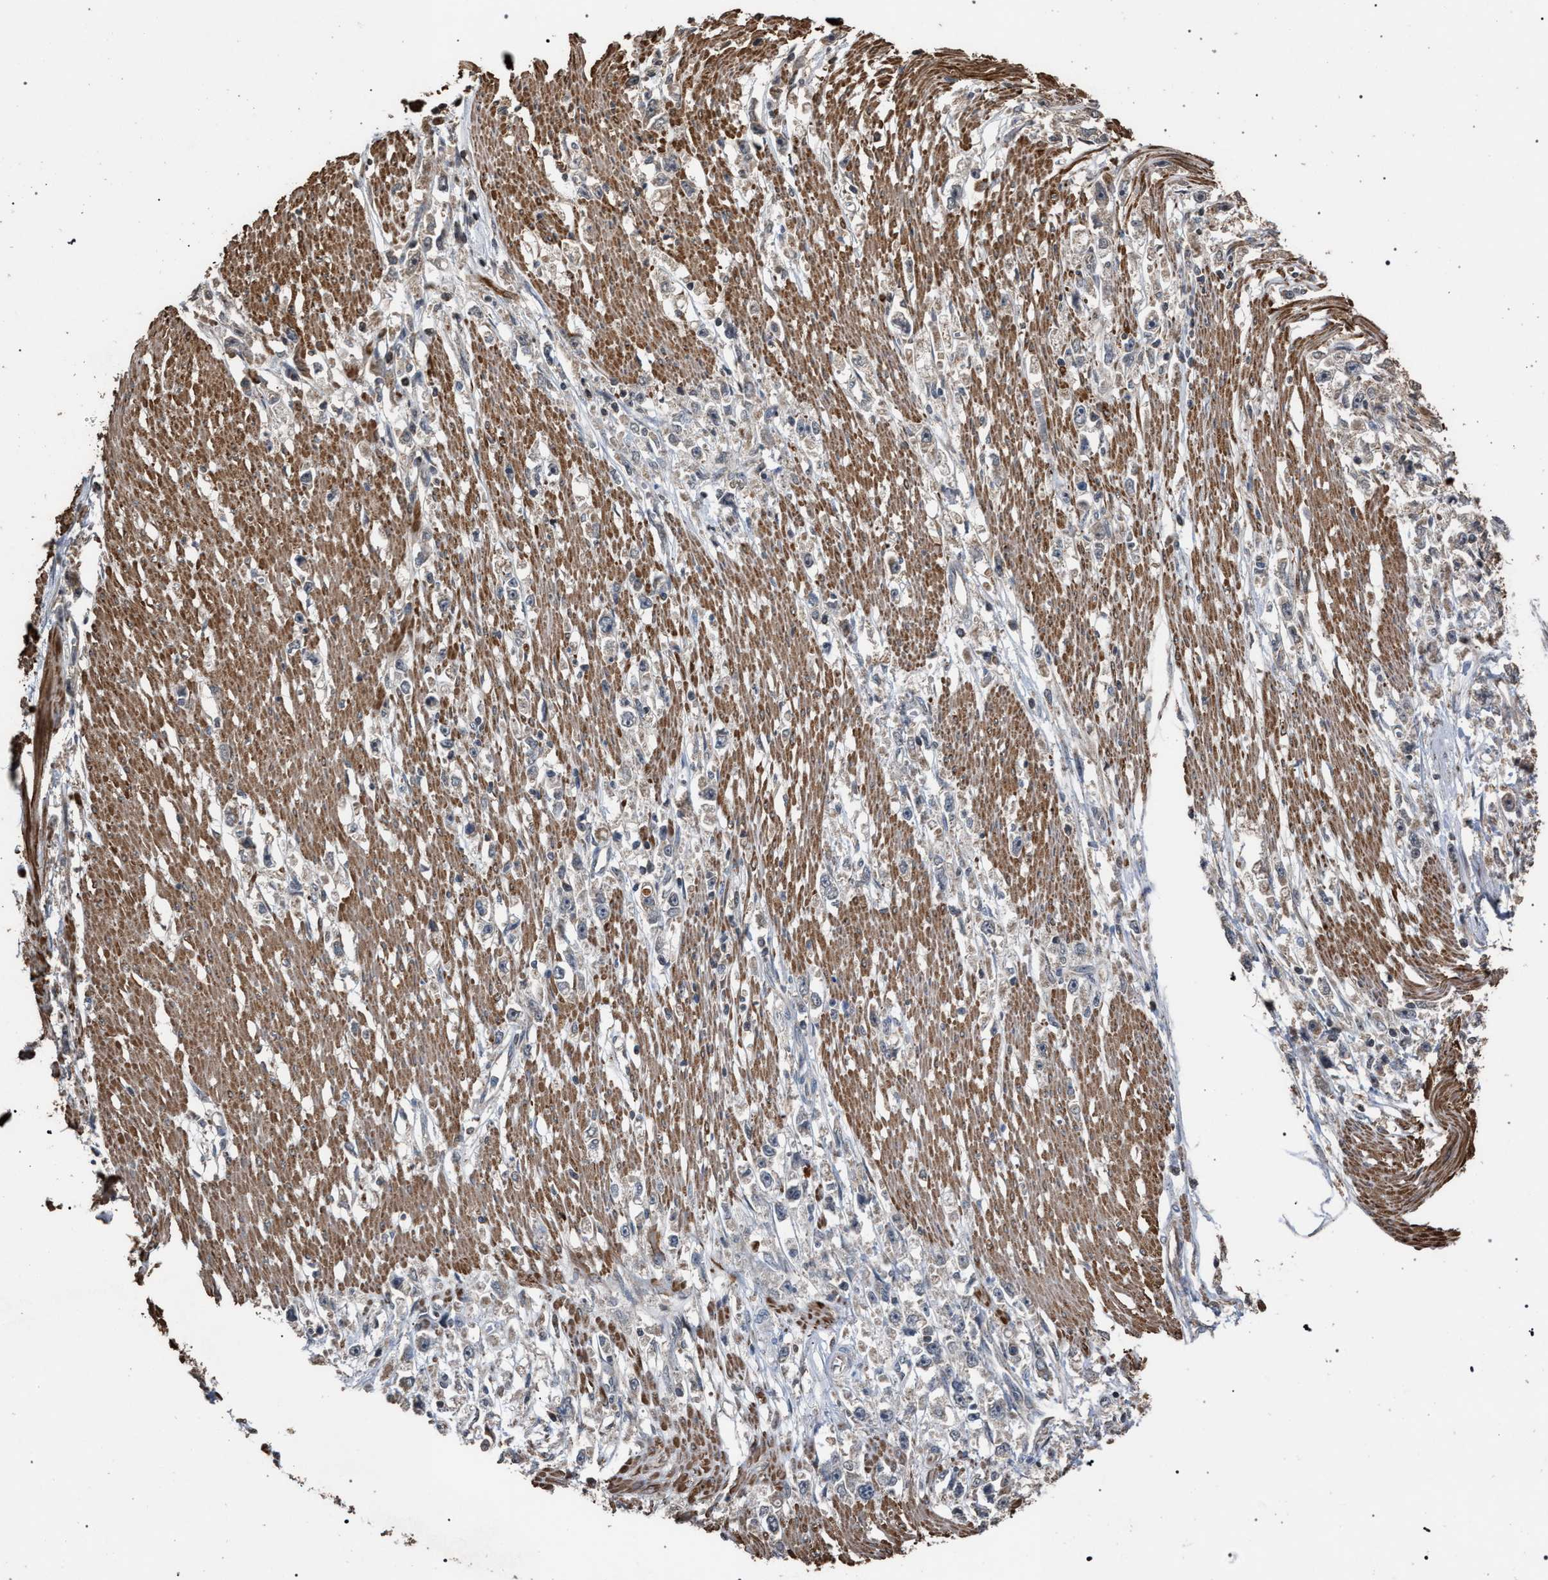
{"staining": {"intensity": "negative", "quantity": "none", "location": "none"}, "tissue": "stomach cancer", "cell_type": "Tumor cells", "image_type": "cancer", "snomed": [{"axis": "morphology", "description": "Adenocarcinoma, NOS"}, {"axis": "topography", "description": "Stomach"}], "caption": "DAB (3,3'-diaminobenzidine) immunohistochemical staining of adenocarcinoma (stomach) shows no significant positivity in tumor cells.", "gene": "NAA35", "patient": {"sex": "female", "age": 59}}